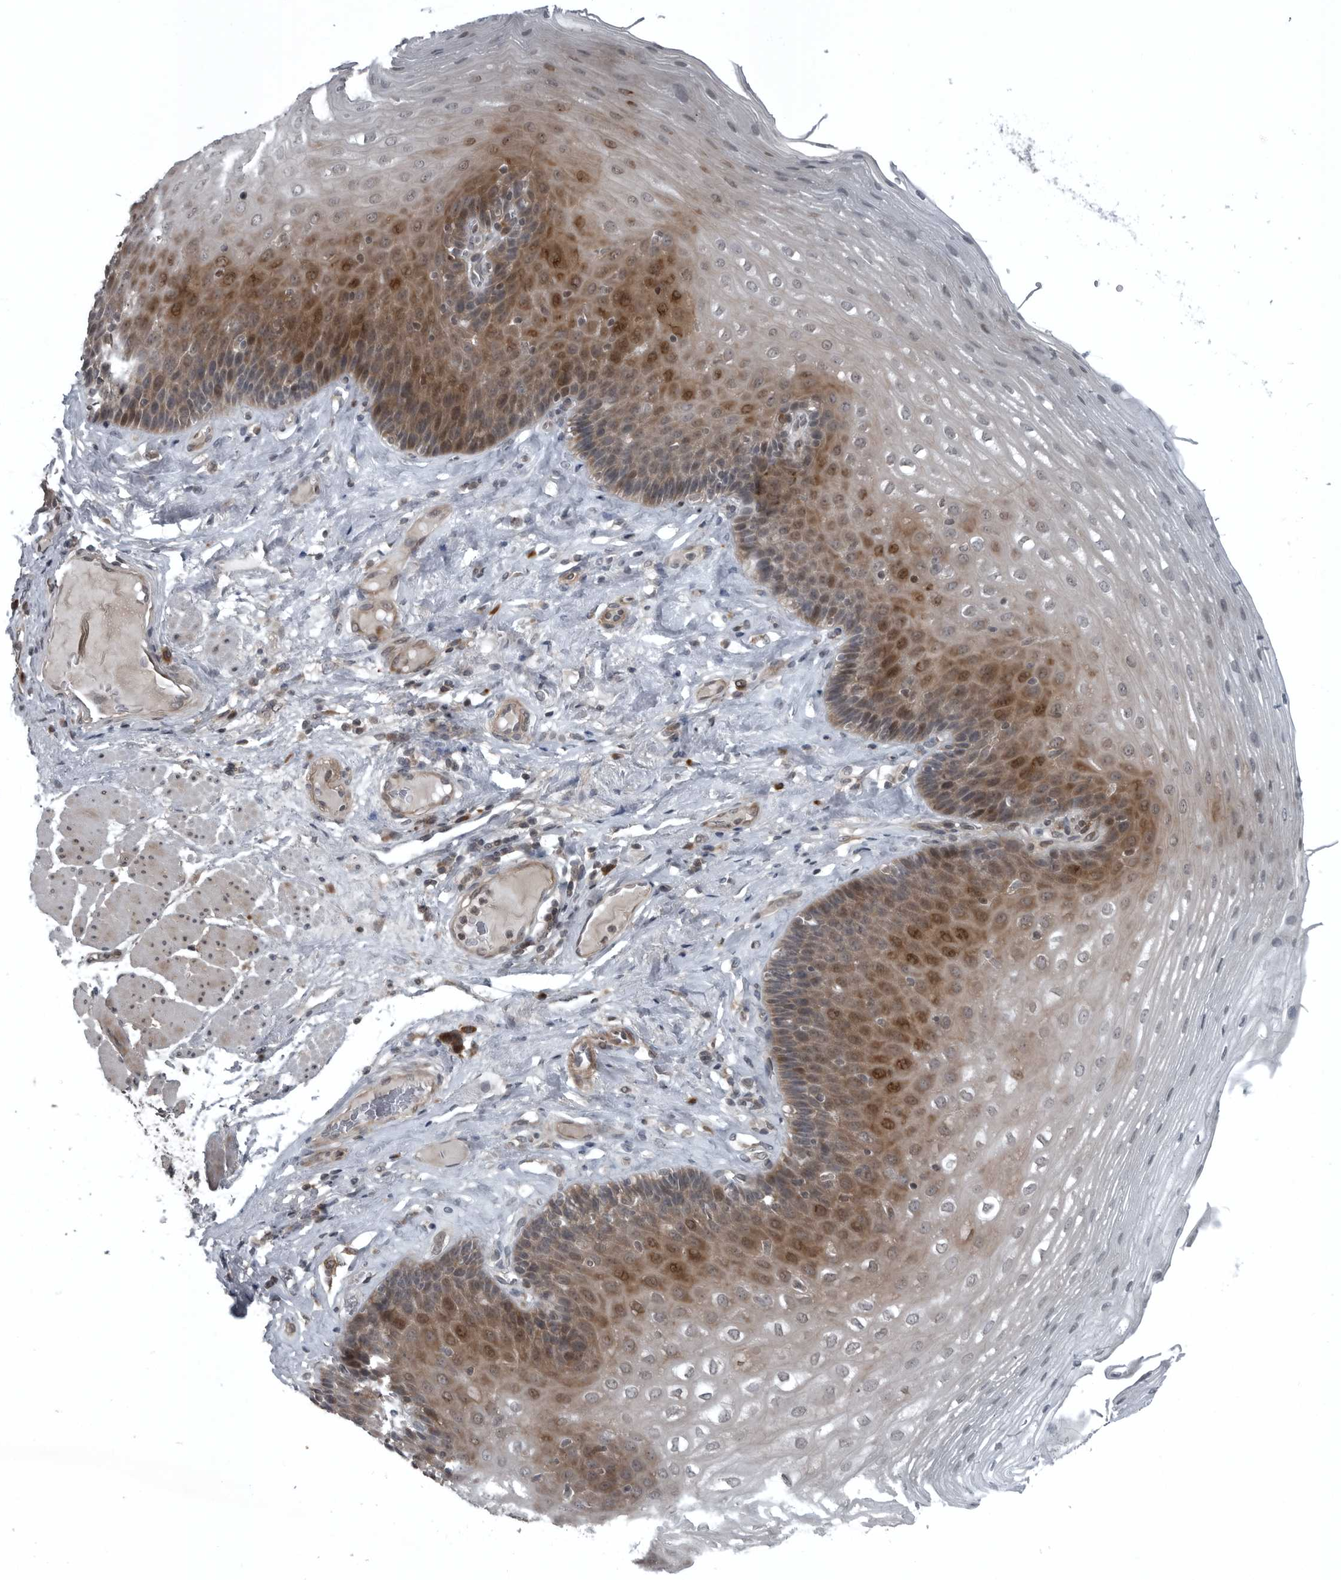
{"staining": {"intensity": "moderate", "quantity": ">75%", "location": "cytoplasmic/membranous,nuclear"}, "tissue": "esophagus", "cell_type": "Squamous epithelial cells", "image_type": "normal", "snomed": [{"axis": "morphology", "description": "Normal tissue, NOS"}, {"axis": "topography", "description": "Esophagus"}], "caption": "This image exhibits normal esophagus stained with immunohistochemistry to label a protein in brown. The cytoplasmic/membranous,nuclear of squamous epithelial cells show moderate positivity for the protein. Nuclei are counter-stained blue.", "gene": "GAK", "patient": {"sex": "female", "age": 66}}